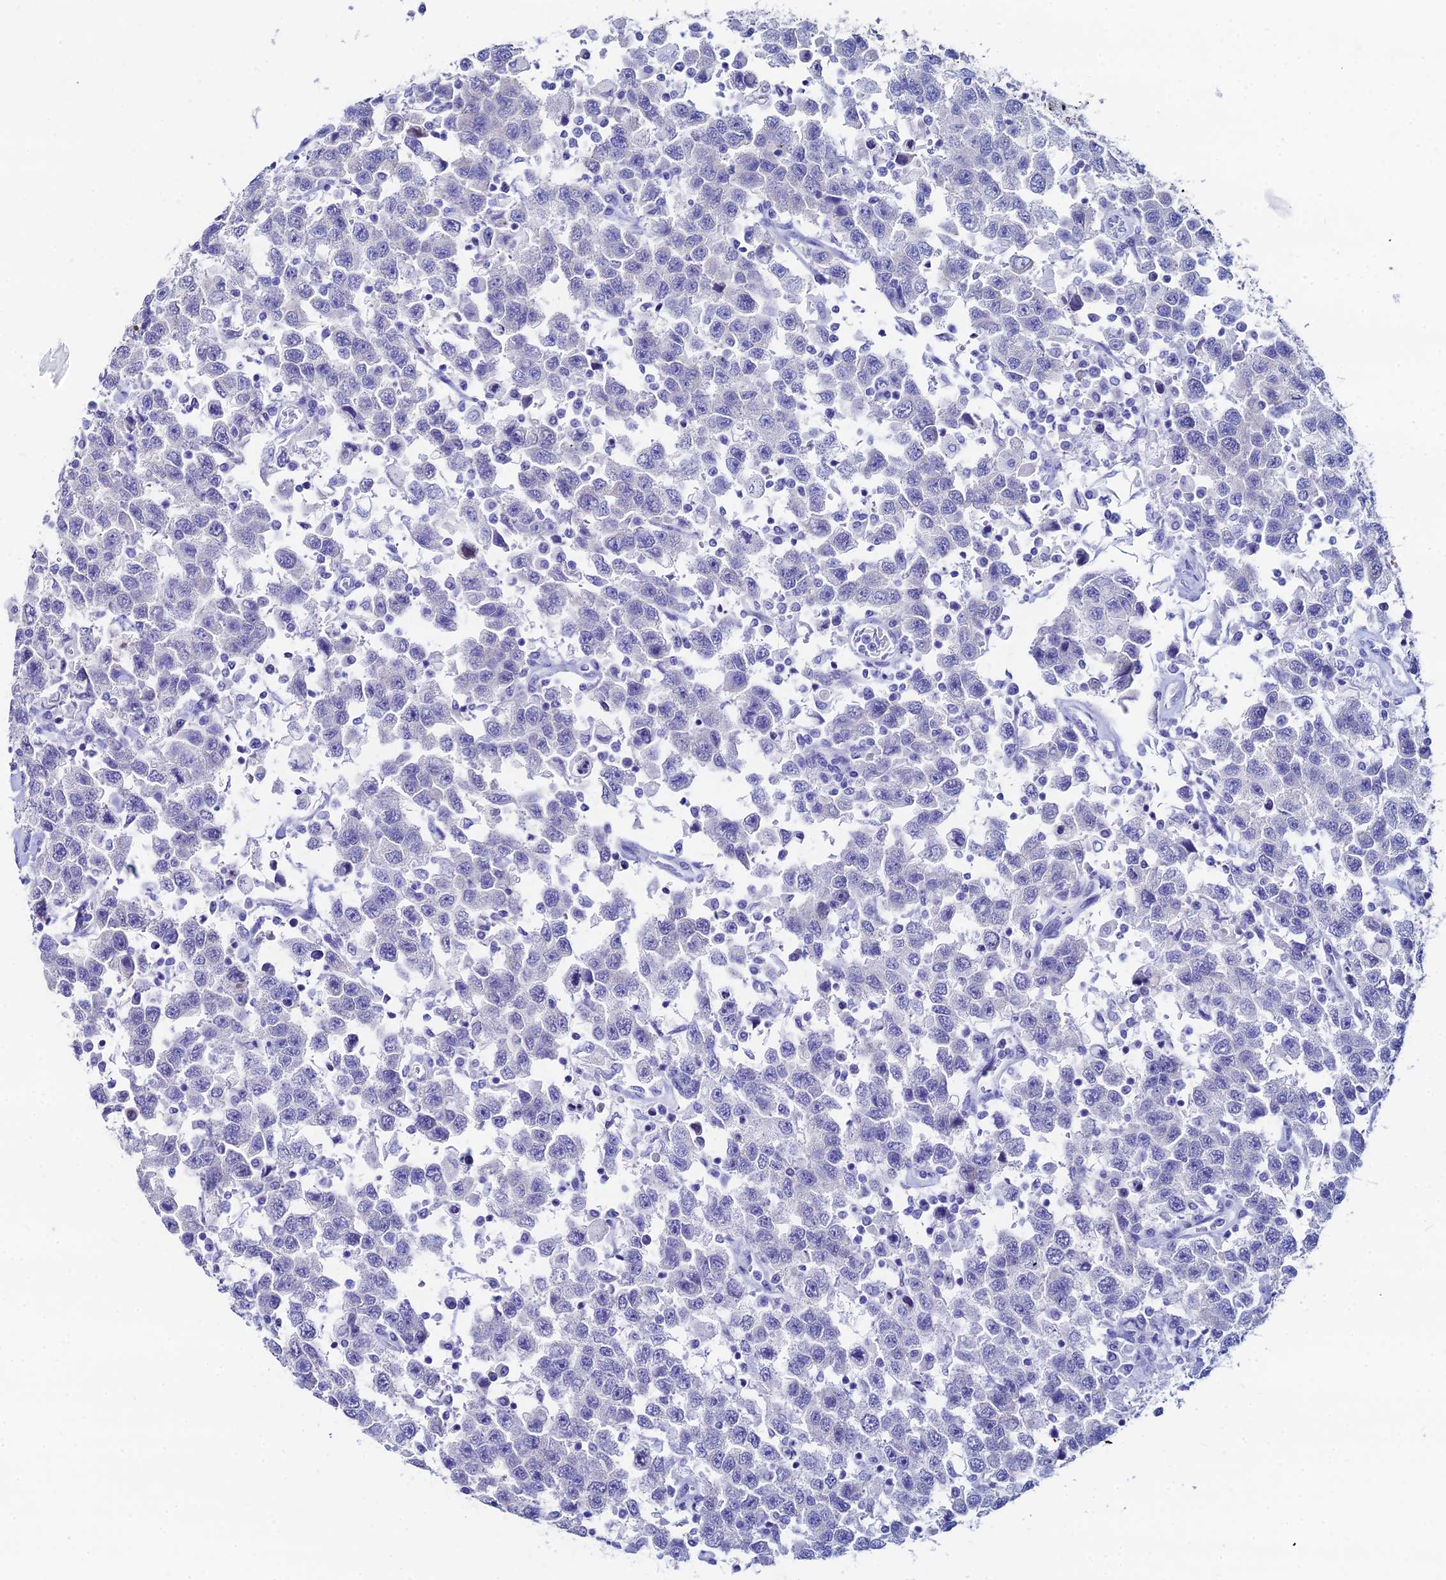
{"staining": {"intensity": "negative", "quantity": "none", "location": "none"}, "tissue": "testis cancer", "cell_type": "Tumor cells", "image_type": "cancer", "snomed": [{"axis": "morphology", "description": "Seminoma, NOS"}, {"axis": "topography", "description": "Testis"}], "caption": "Seminoma (testis) was stained to show a protein in brown. There is no significant expression in tumor cells.", "gene": "HSPA1L", "patient": {"sex": "male", "age": 41}}